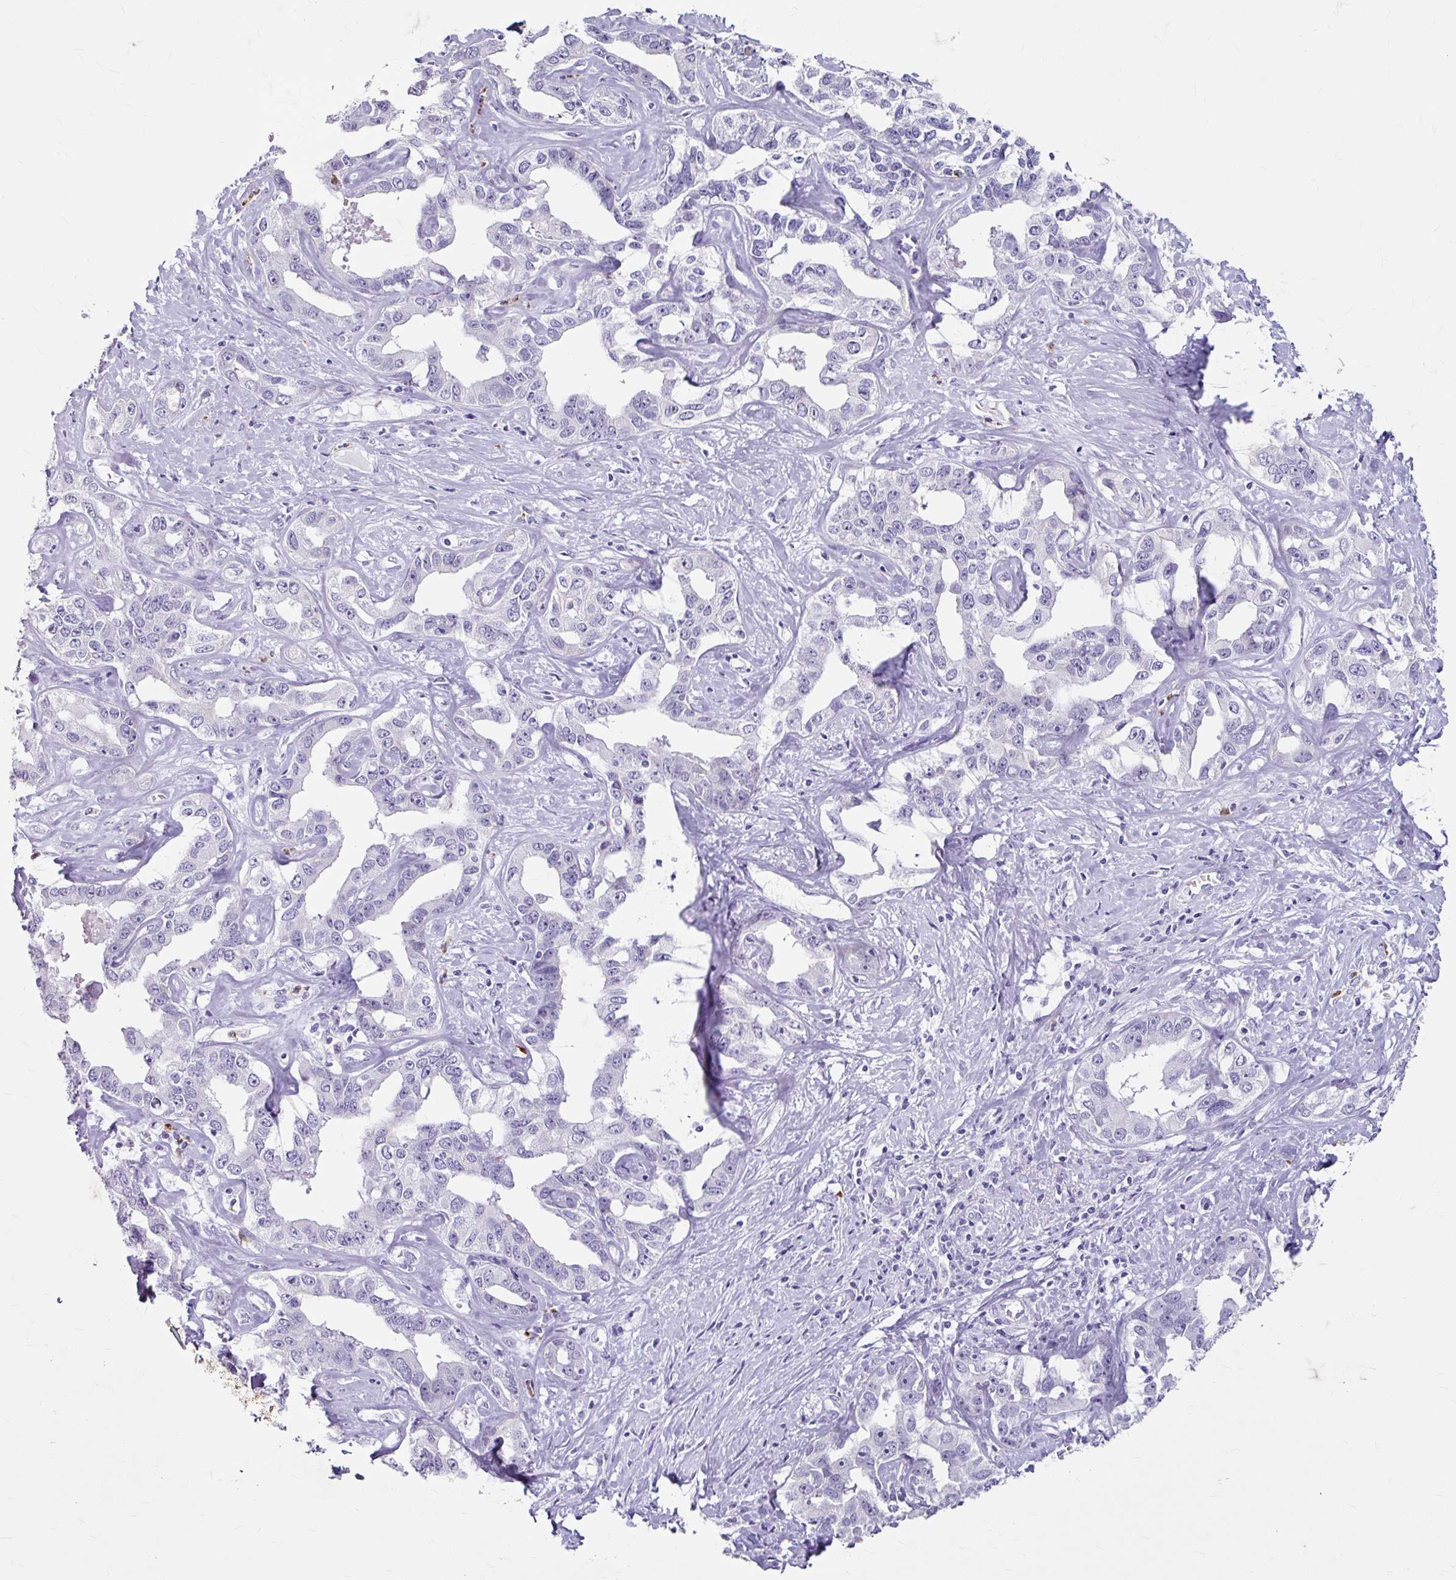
{"staining": {"intensity": "negative", "quantity": "none", "location": "none"}, "tissue": "liver cancer", "cell_type": "Tumor cells", "image_type": "cancer", "snomed": [{"axis": "morphology", "description": "Cholangiocarcinoma"}, {"axis": "topography", "description": "Liver"}], "caption": "Micrograph shows no protein staining in tumor cells of liver cancer (cholangiocarcinoma) tissue.", "gene": "ANKRD1", "patient": {"sex": "male", "age": 59}}